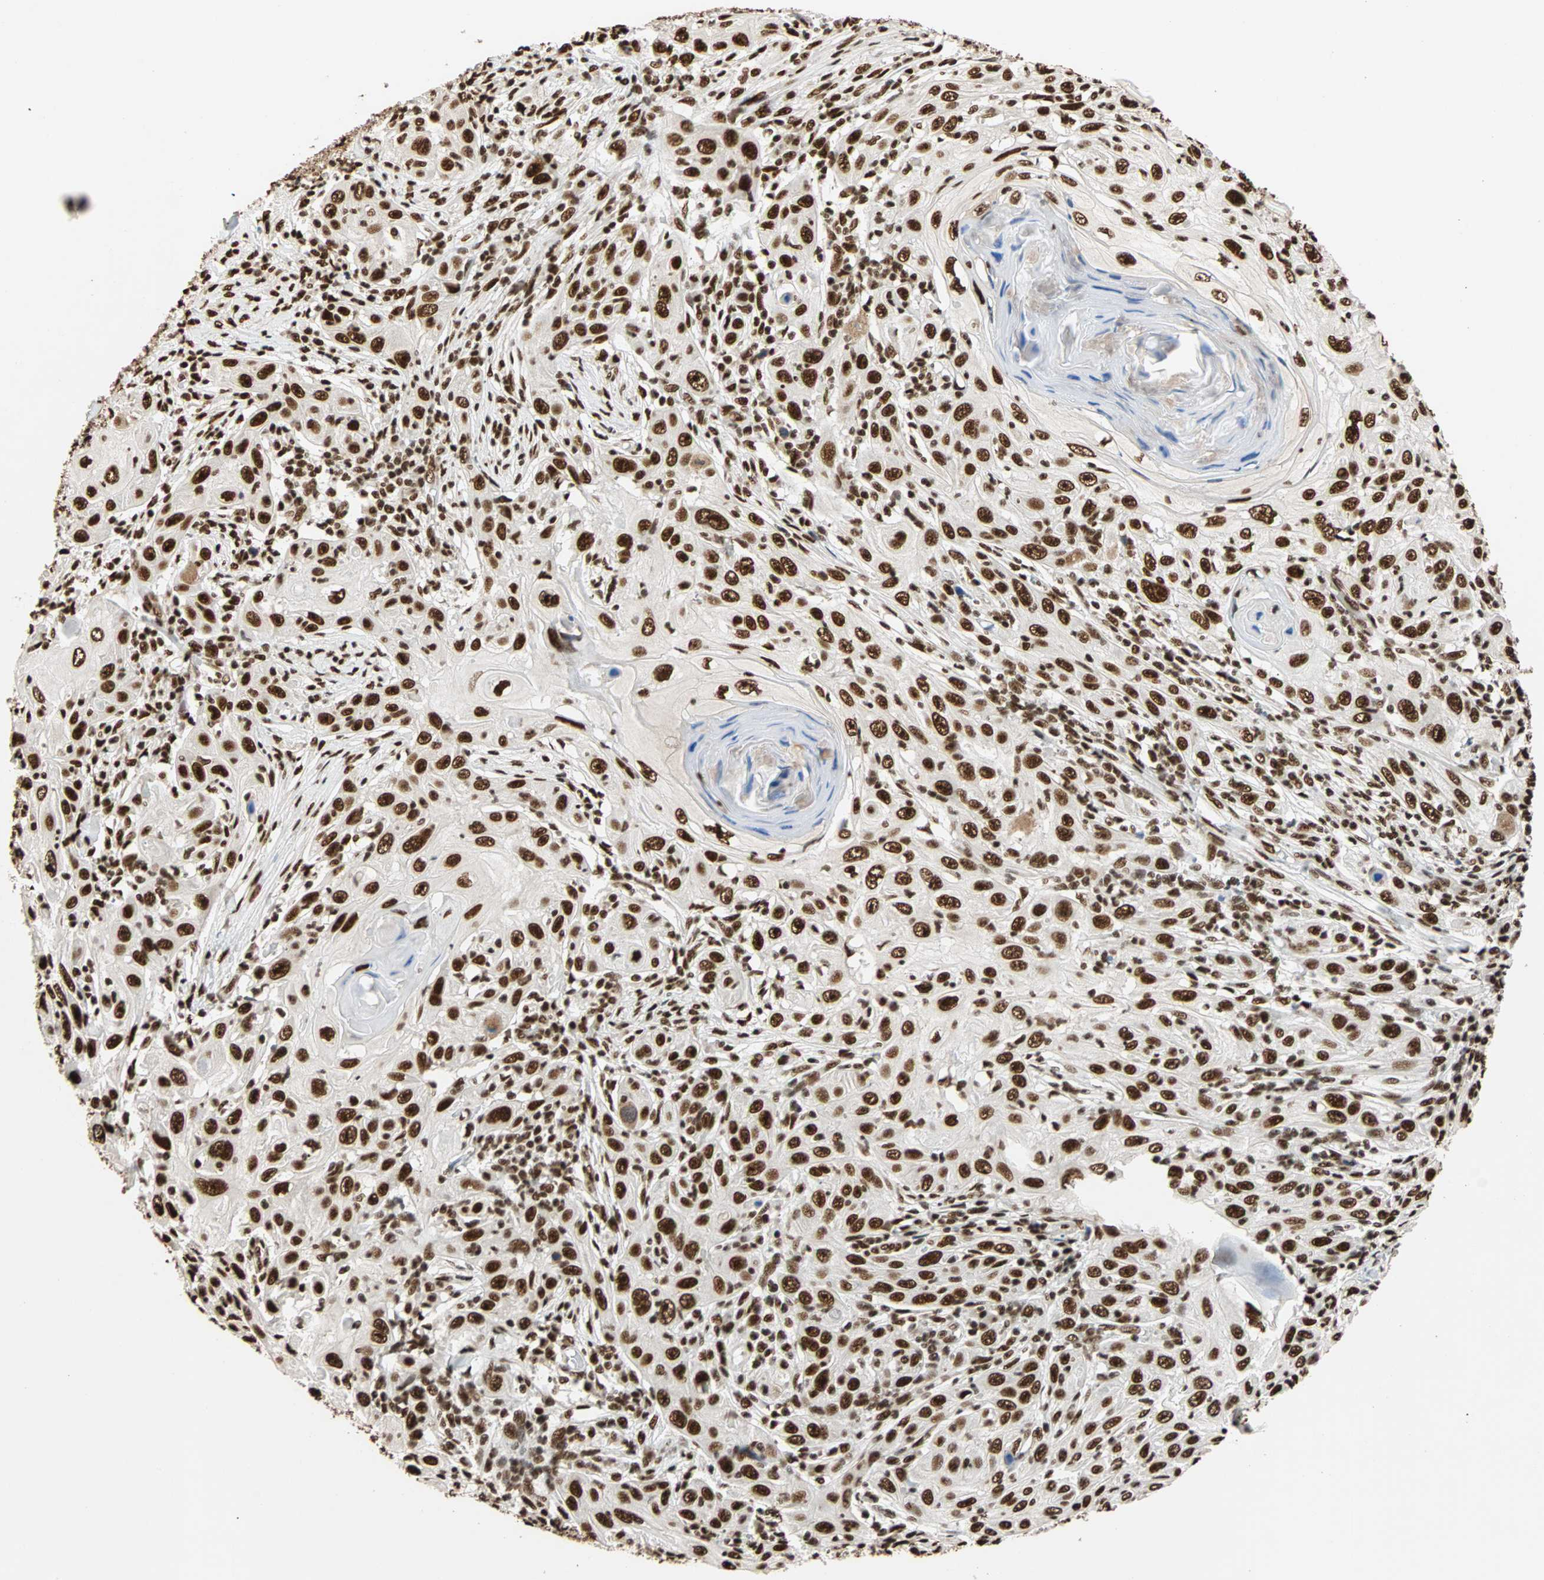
{"staining": {"intensity": "strong", "quantity": ">75%", "location": "nuclear"}, "tissue": "skin cancer", "cell_type": "Tumor cells", "image_type": "cancer", "snomed": [{"axis": "morphology", "description": "Squamous cell carcinoma, NOS"}, {"axis": "topography", "description": "Skin"}], "caption": "Strong nuclear expression is seen in about >75% of tumor cells in skin cancer.", "gene": "ILF2", "patient": {"sex": "female", "age": 88}}